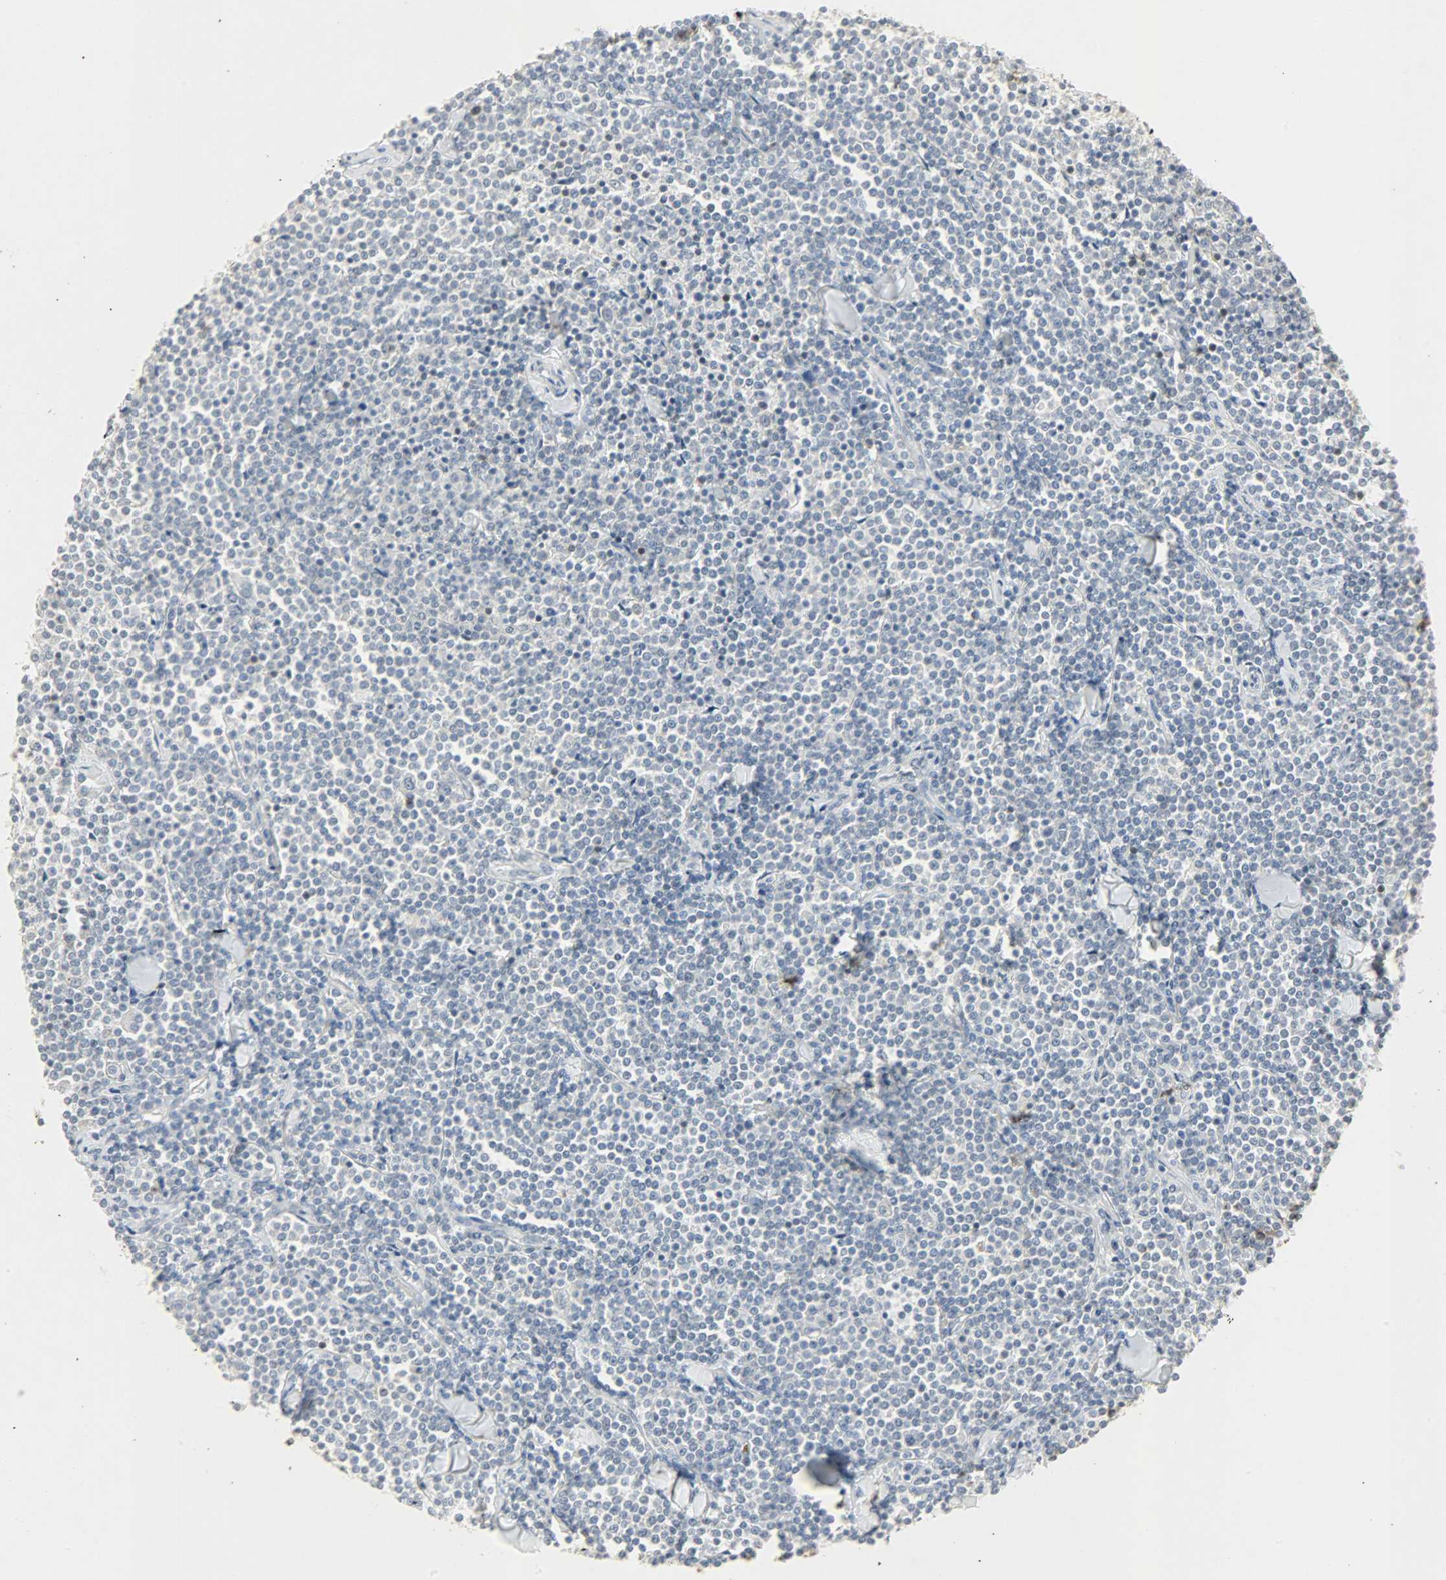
{"staining": {"intensity": "negative", "quantity": "none", "location": "none"}, "tissue": "lymphoma", "cell_type": "Tumor cells", "image_type": "cancer", "snomed": [{"axis": "morphology", "description": "Malignant lymphoma, non-Hodgkin's type, Low grade"}, {"axis": "topography", "description": "Soft tissue"}], "caption": "IHC image of lymphoma stained for a protein (brown), which reveals no expression in tumor cells.", "gene": "CAMK4", "patient": {"sex": "male", "age": 92}}